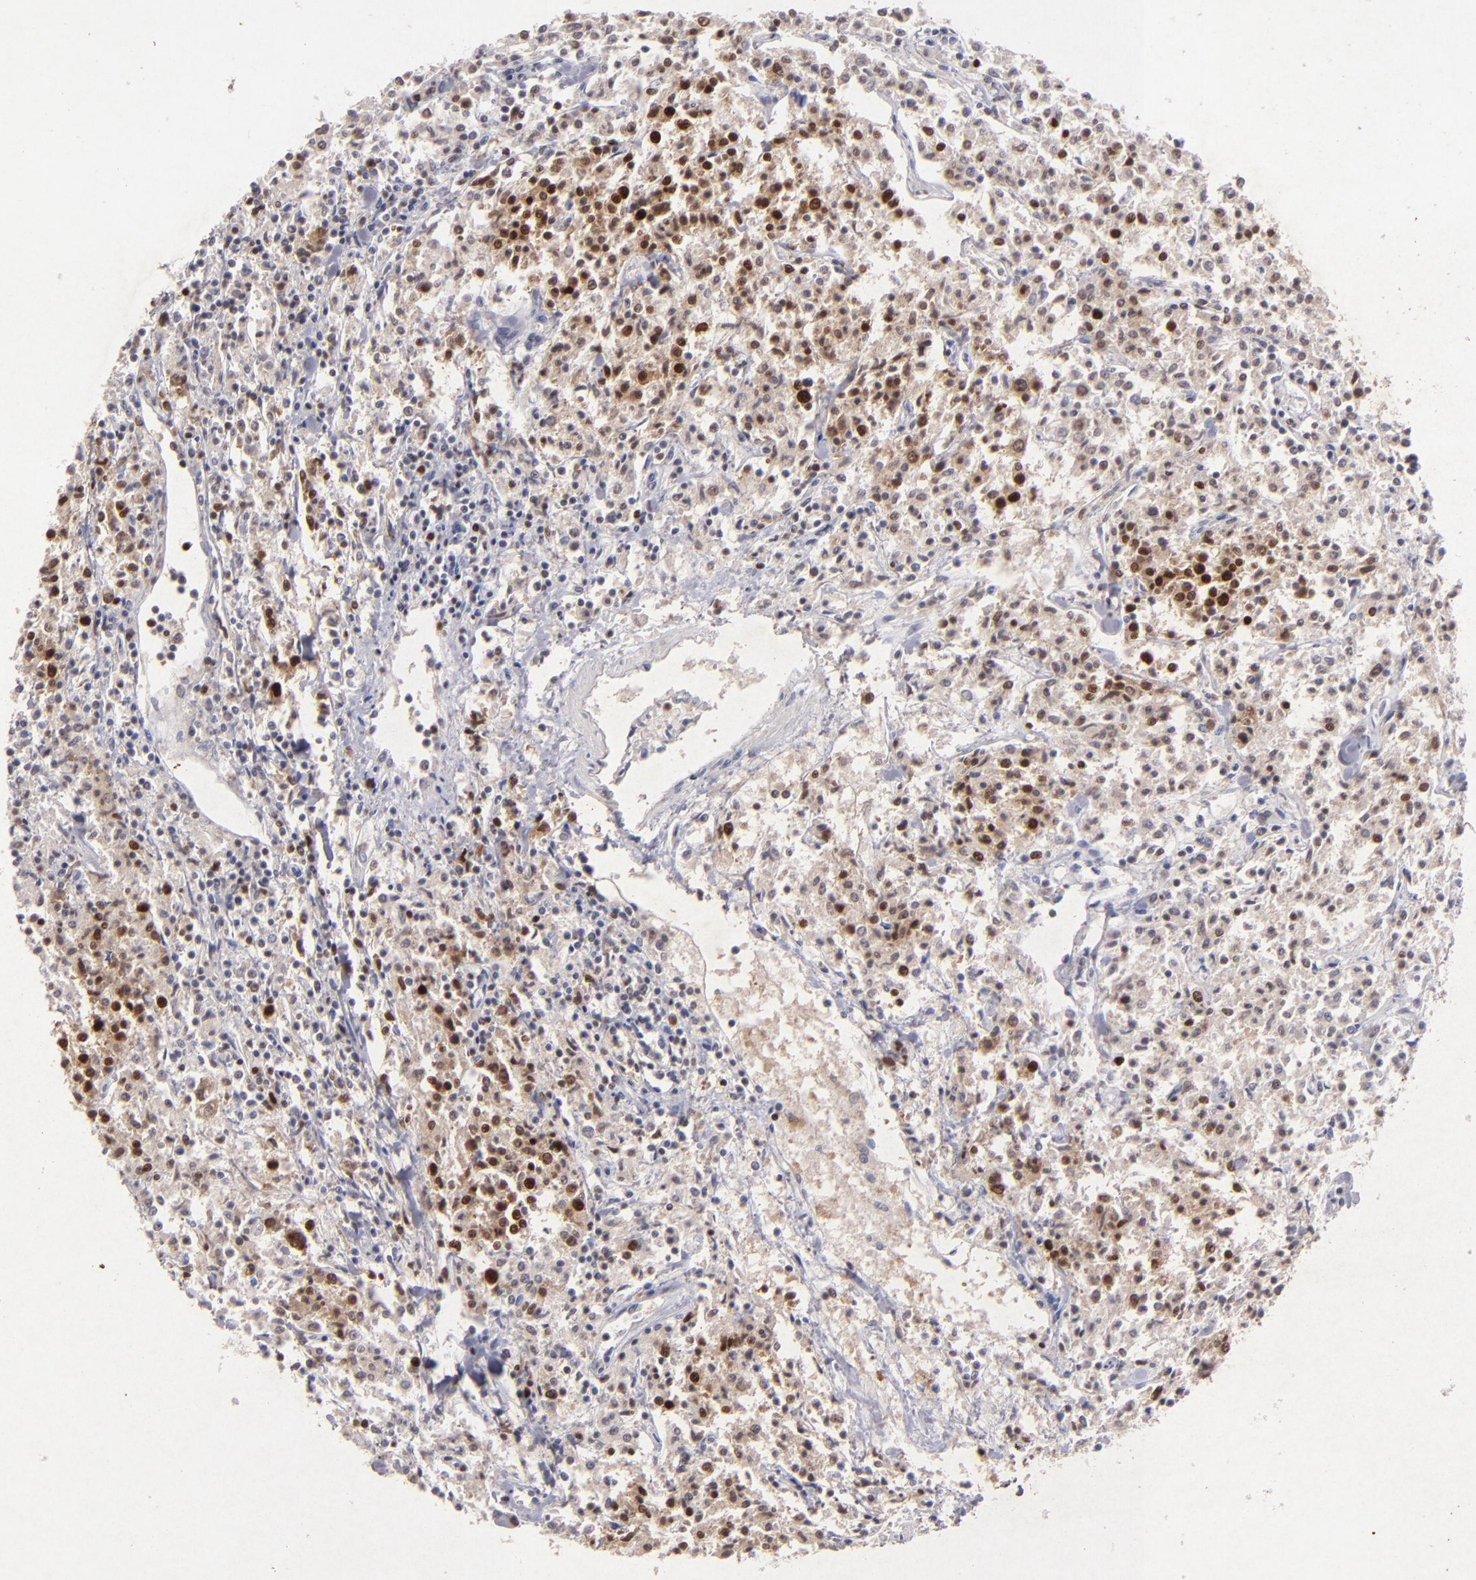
{"staining": {"intensity": "strong", "quantity": "25%-75%", "location": "nuclear"}, "tissue": "lymphoma", "cell_type": "Tumor cells", "image_type": "cancer", "snomed": [{"axis": "morphology", "description": "Malignant lymphoma, non-Hodgkin's type, Low grade"}, {"axis": "topography", "description": "Small intestine"}], "caption": "There is high levels of strong nuclear positivity in tumor cells of malignant lymphoma, non-Hodgkin's type (low-grade), as demonstrated by immunohistochemical staining (brown color).", "gene": "FEN1", "patient": {"sex": "female", "age": 59}}